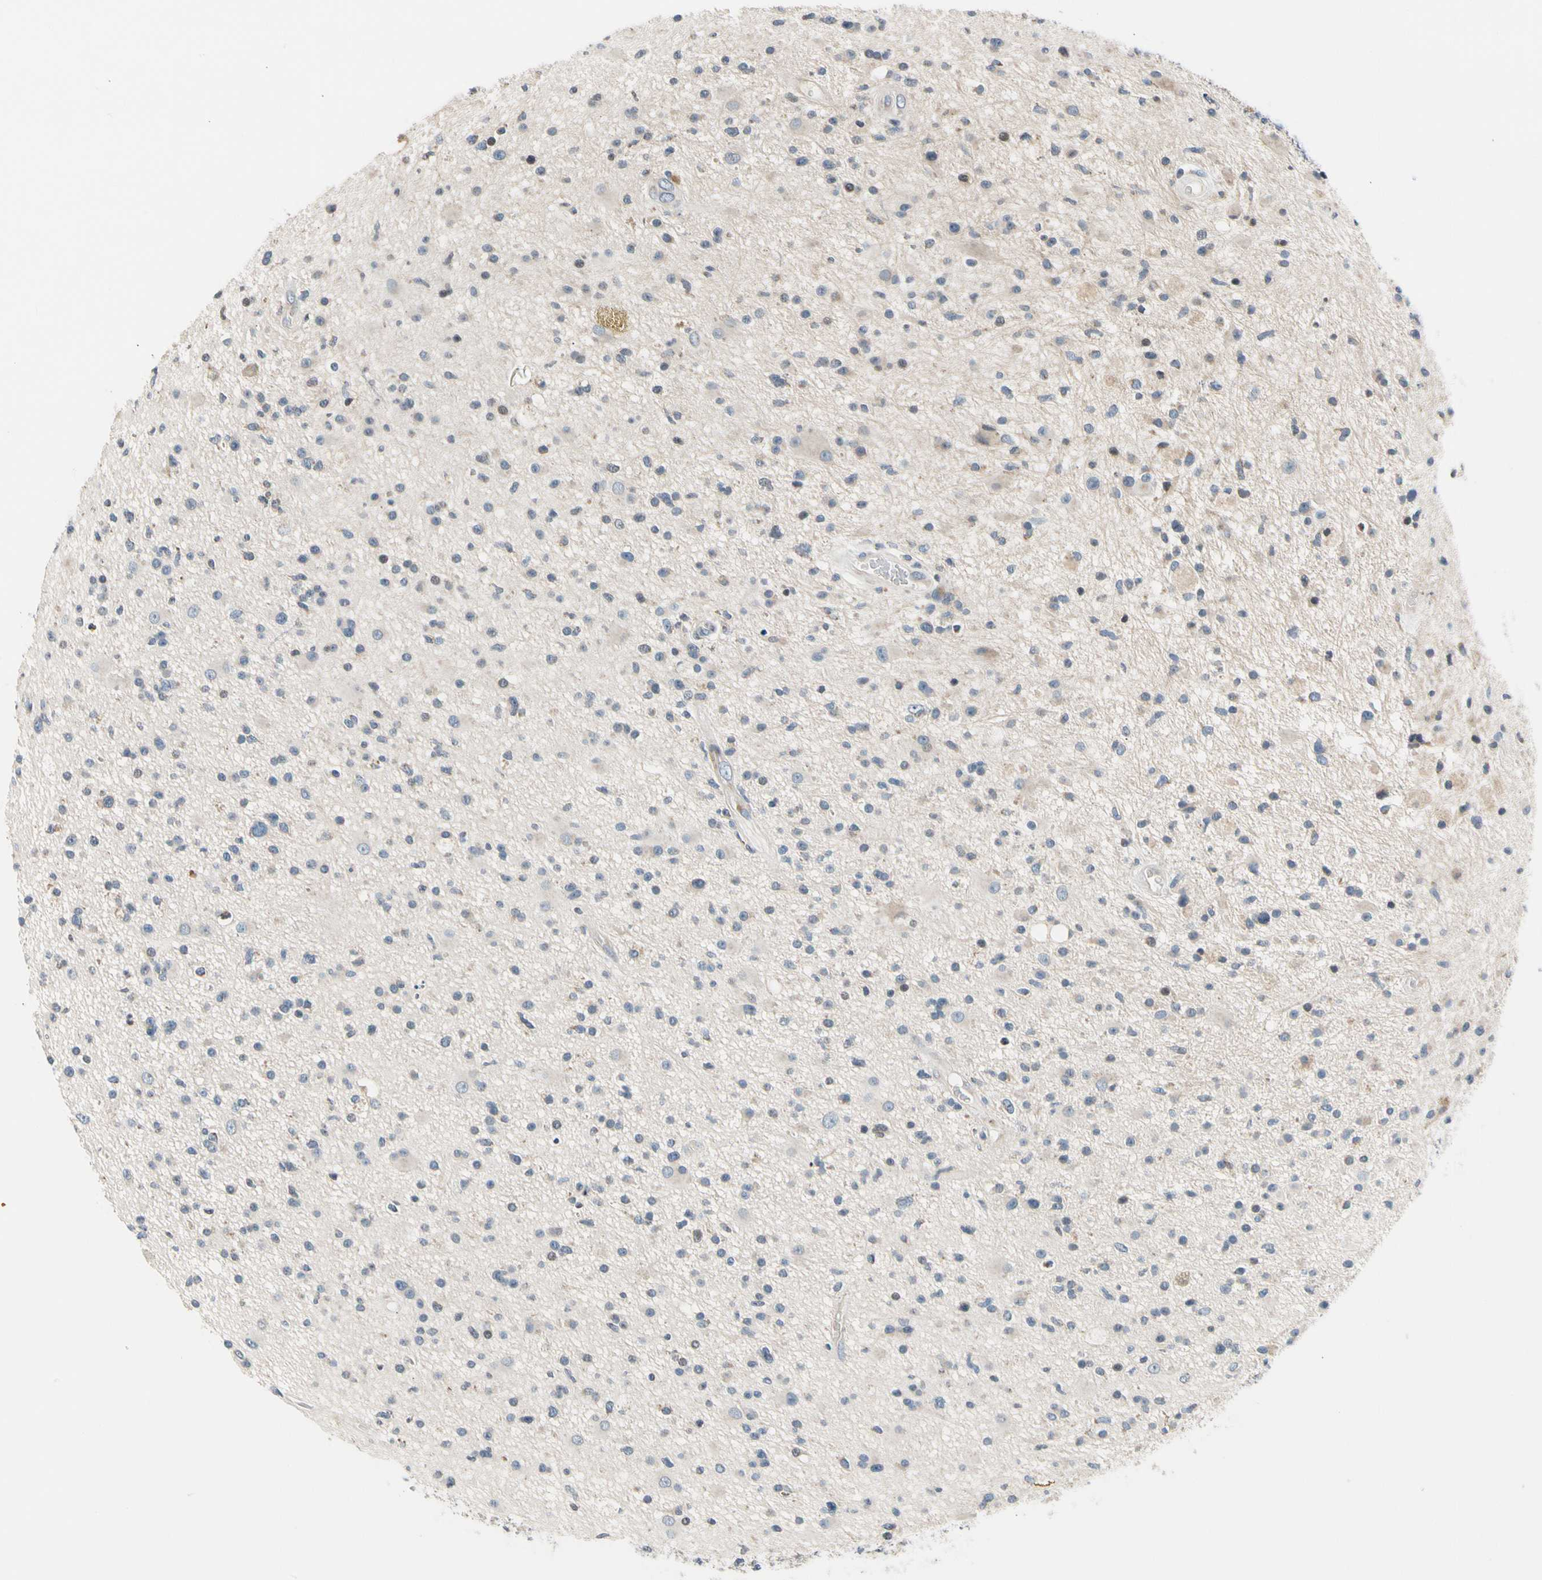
{"staining": {"intensity": "negative", "quantity": "none", "location": "none"}, "tissue": "glioma", "cell_type": "Tumor cells", "image_type": "cancer", "snomed": [{"axis": "morphology", "description": "Glioma, malignant, High grade"}, {"axis": "topography", "description": "Brain"}], "caption": "Immunohistochemistry of malignant glioma (high-grade) displays no staining in tumor cells.", "gene": "SOX30", "patient": {"sex": "male", "age": 33}}